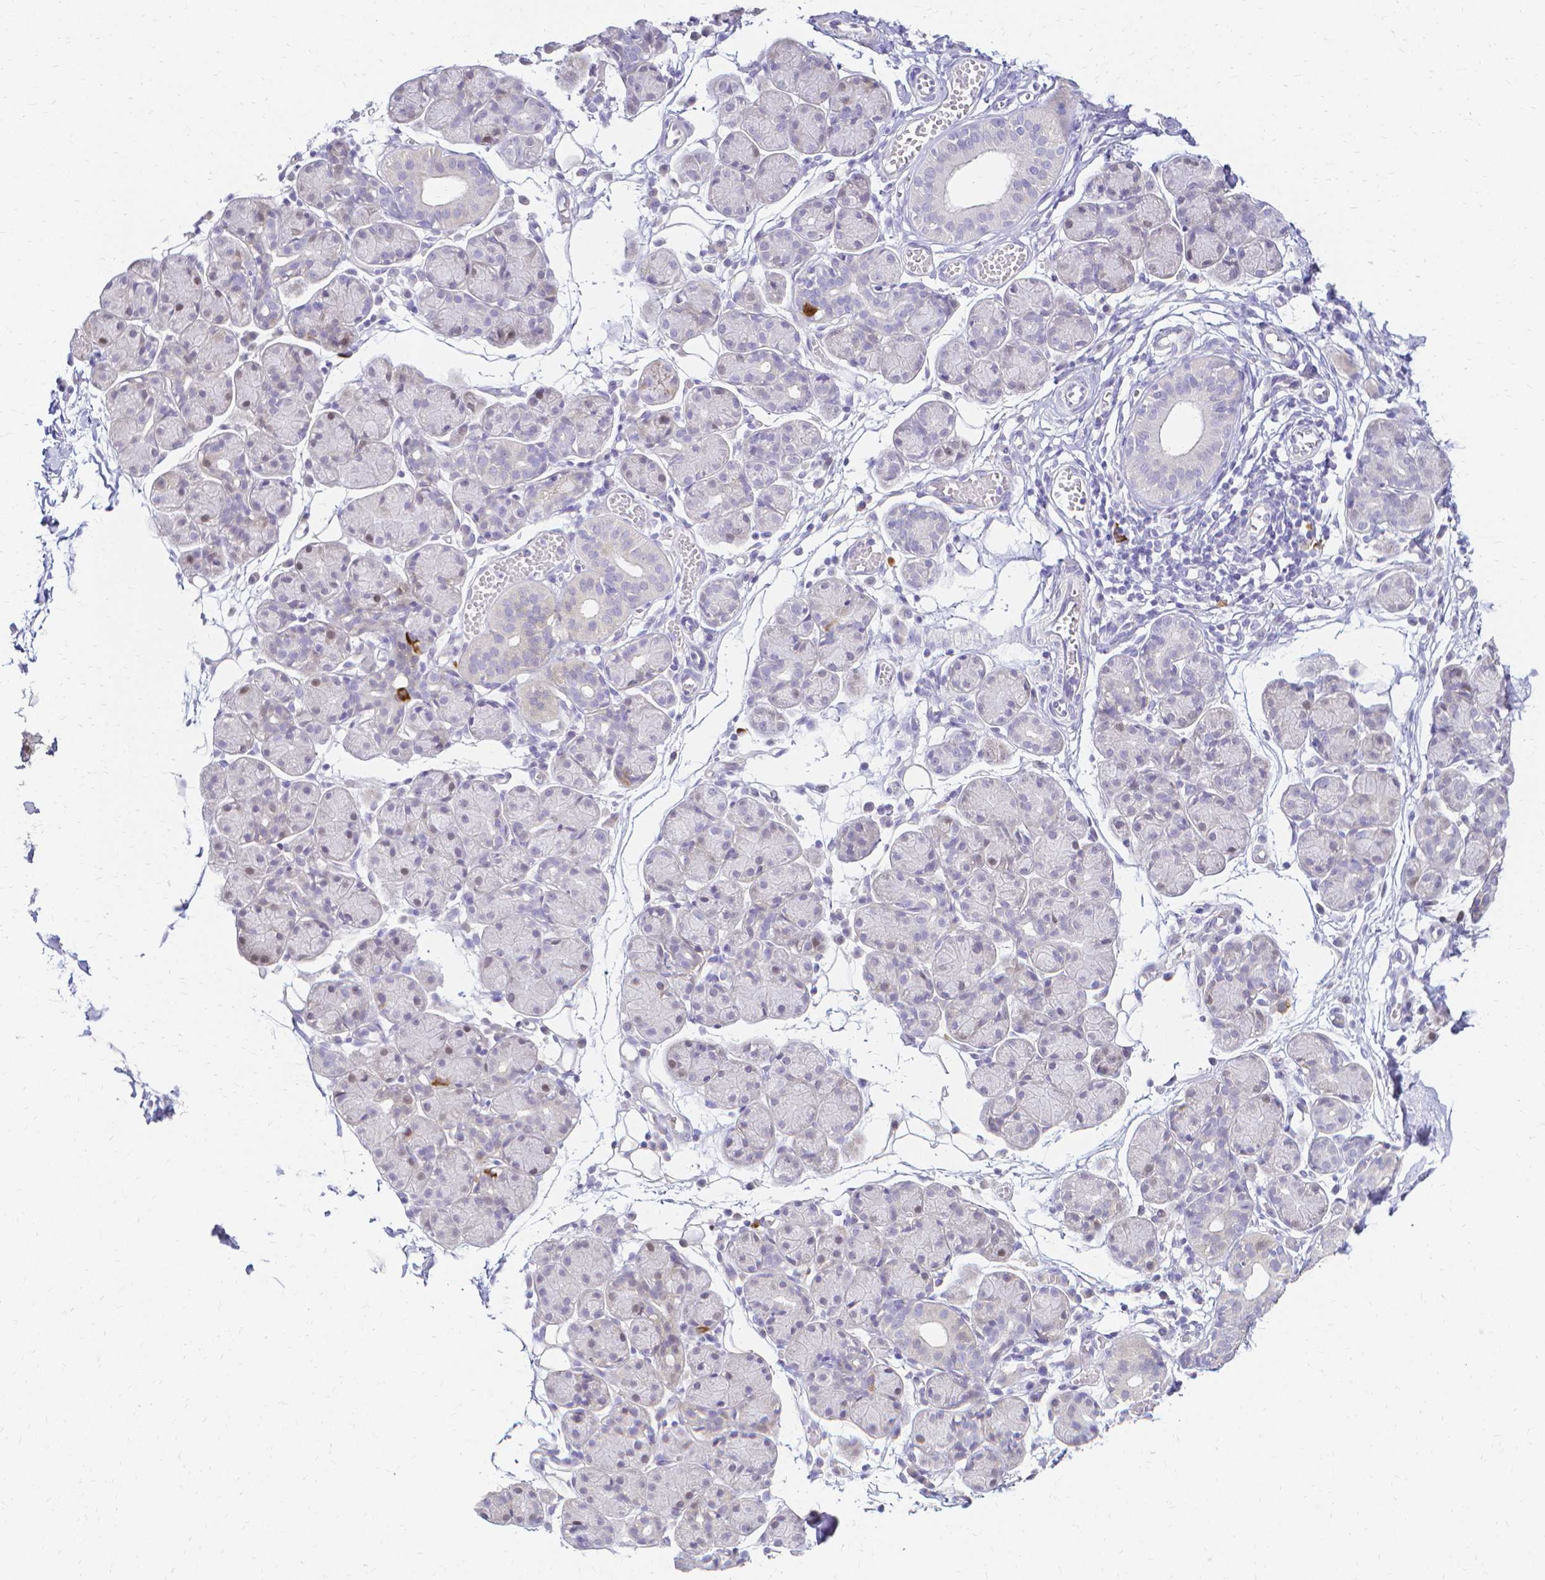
{"staining": {"intensity": "moderate", "quantity": "<25%", "location": "cytoplasmic/membranous"}, "tissue": "salivary gland", "cell_type": "Glandular cells", "image_type": "normal", "snomed": [{"axis": "morphology", "description": "Normal tissue, NOS"}, {"axis": "morphology", "description": "Inflammation, NOS"}, {"axis": "topography", "description": "Lymph node"}, {"axis": "topography", "description": "Salivary gland"}], "caption": "Protein positivity by IHC shows moderate cytoplasmic/membranous positivity in approximately <25% of glandular cells in normal salivary gland.", "gene": "CCNB1", "patient": {"sex": "male", "age": 3}}